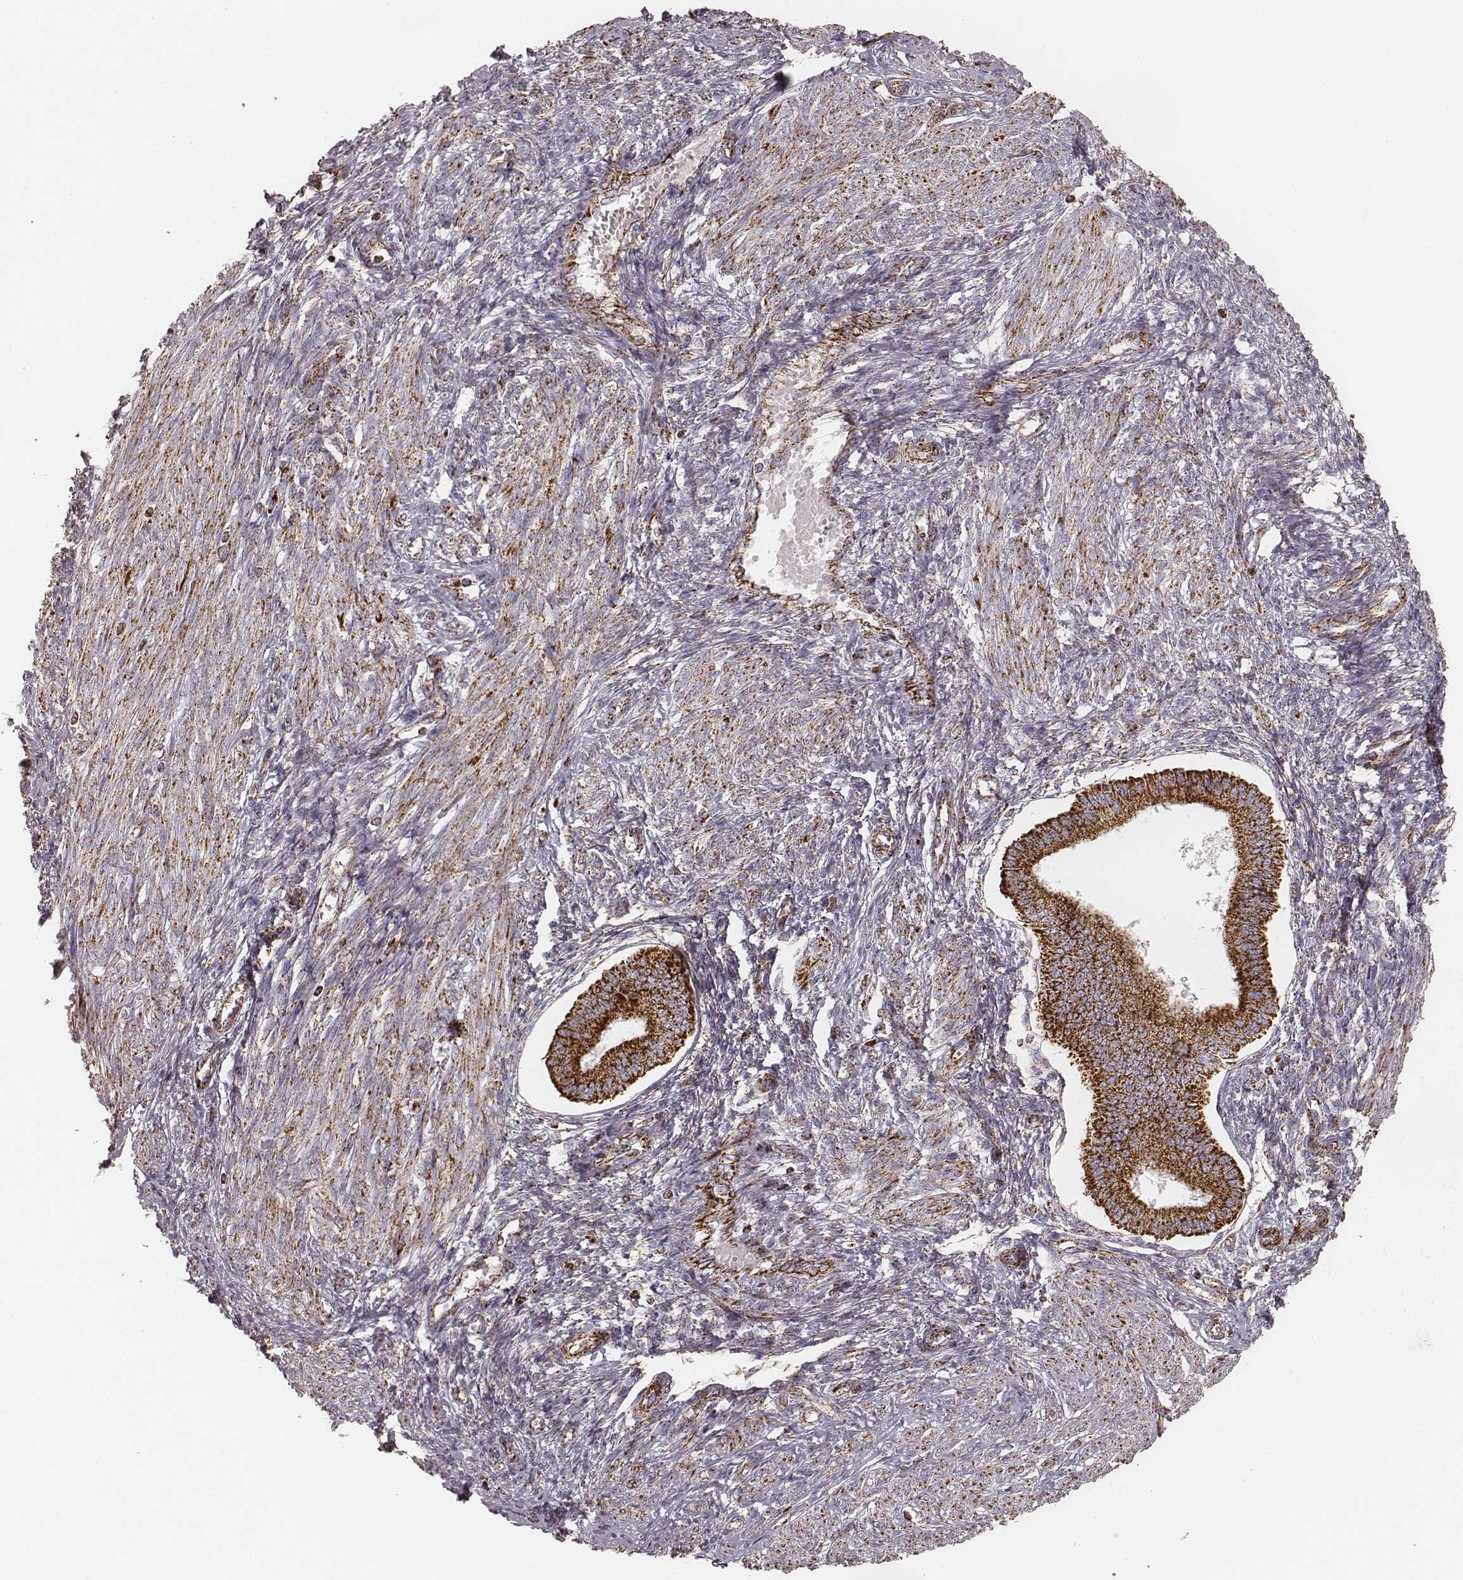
{"staining": {"intensity": "strong", "quantity": "25%-75%", "location": "cytoplasmic/membranous"}, "tissue": "endometrium", "cell_type": "Cells in endometrial stroma", "image_type": "normal", "snomed": [{"axis": "morphology", "description": "Normal tissue, NOS"}, {"axis": "topography", "description": "Endometrium"}], "caption": "Brown immunohistochemical staining in normal human endometrium exhibits strong cytoplasmic/membranous staining in approximately 25%-75% of cells in endometrial stroma. (DAB IHC, brown staining for protein, blue staining for nuclei).", "gene": "CS", "patient": {"sex": "female", "age": 42}}